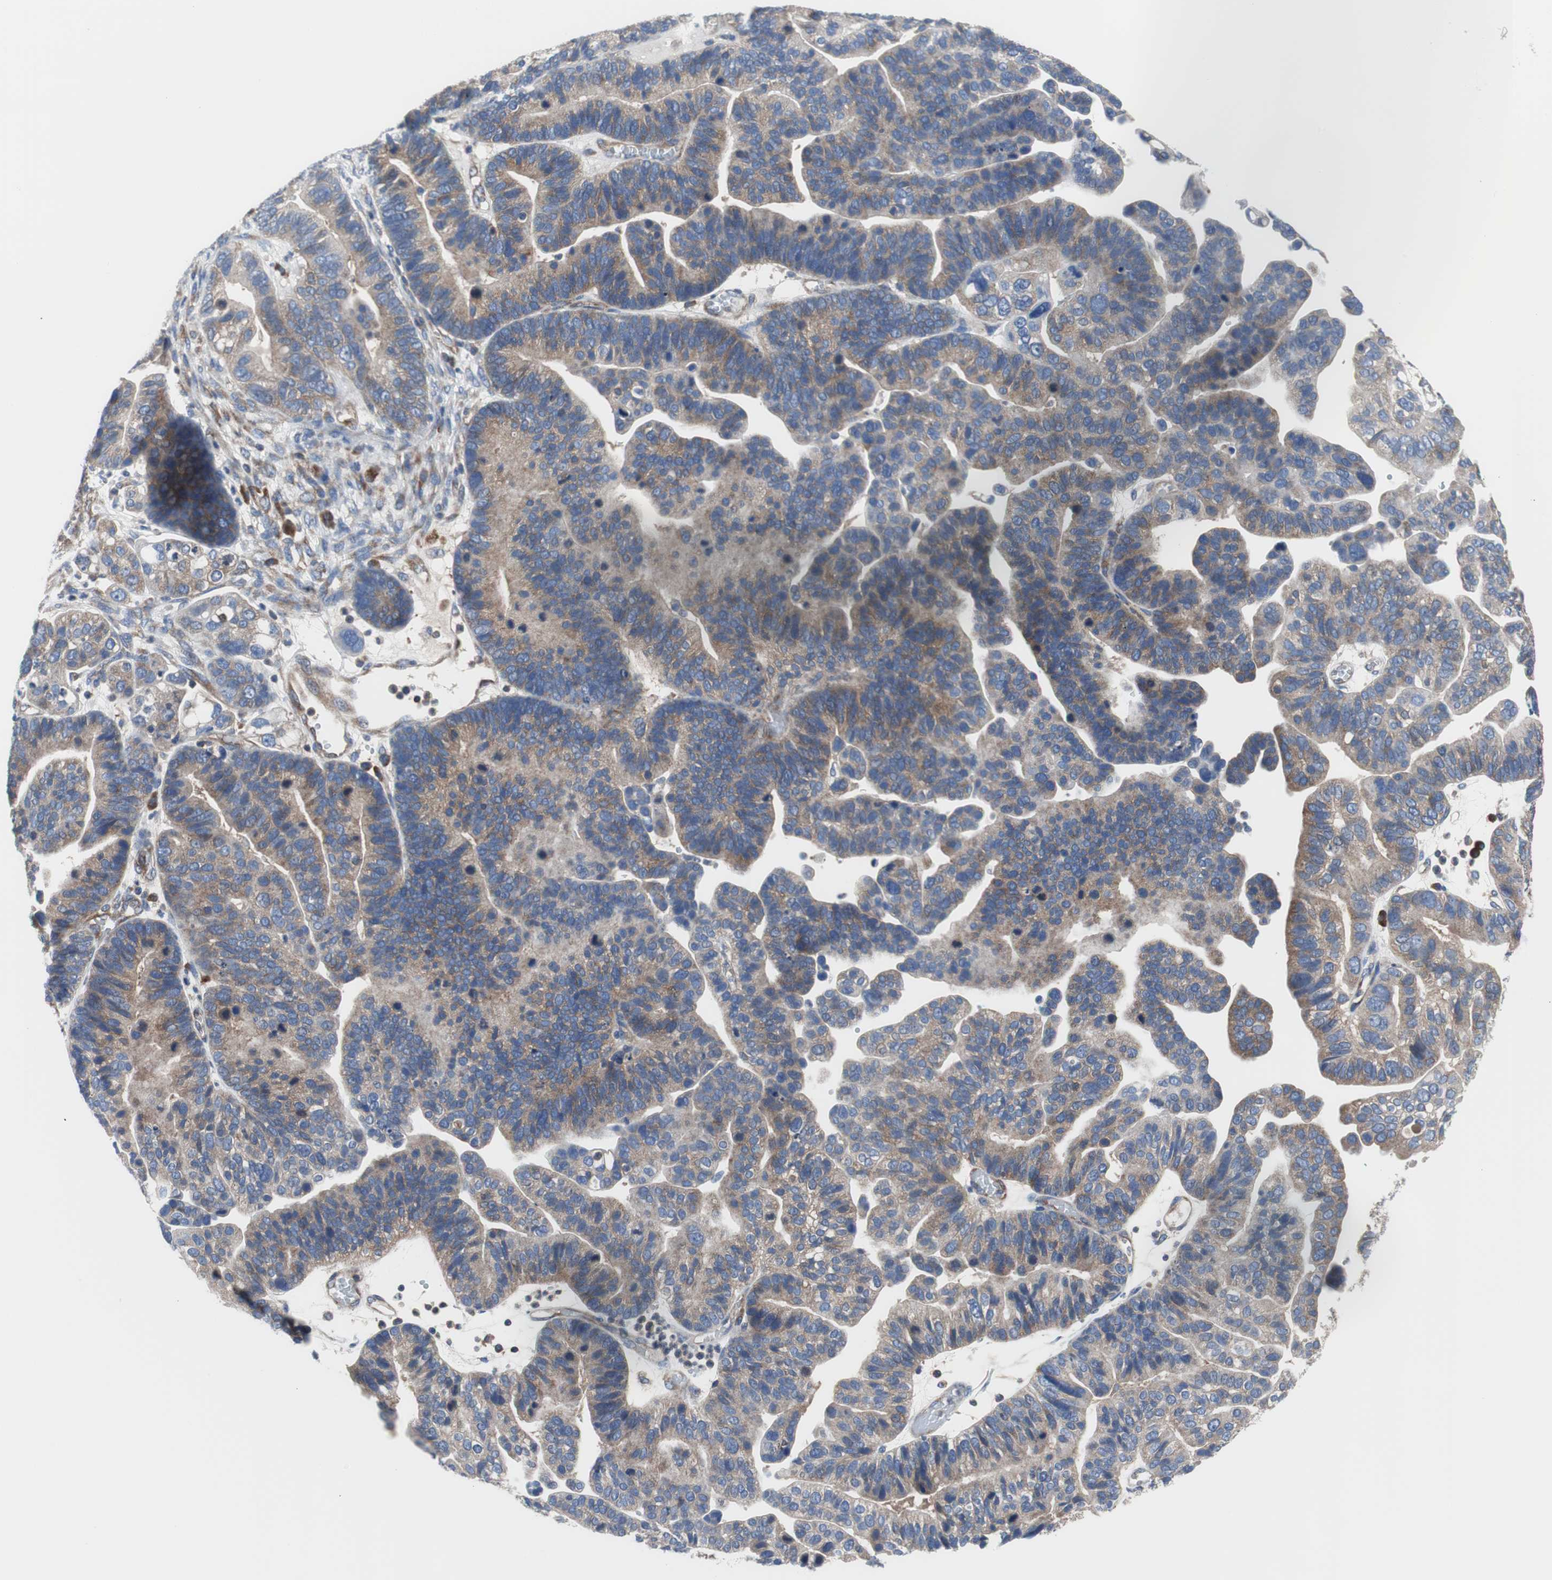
{"staining": {"intensity": "moderate", "quantity": ">75%", "location": "cytoplasmic/membranous"}, "tissue": "ovarian cancer", "cell_type": "Tumor cells", "image_type": "cancer", "snomed": [{"axis": "morphology", "description": "Cystadenocarcinoma, serous, NOS"}, {"axis": "topography", "description": "Ovary"}], "caption": "Immunohistochemistry (IHC) micrograph of neoplastic tissue: human ovarian serous cystadenocarcinoma stained using IHC displays medium levels of moderate protein expression localized specifically in the cytoplasmic/membranous of tumor cells, appearing as a cytoplasmic/membranous brown color.", "gene": "BRAF", "patient": {"sex": "female", "age": 56}}